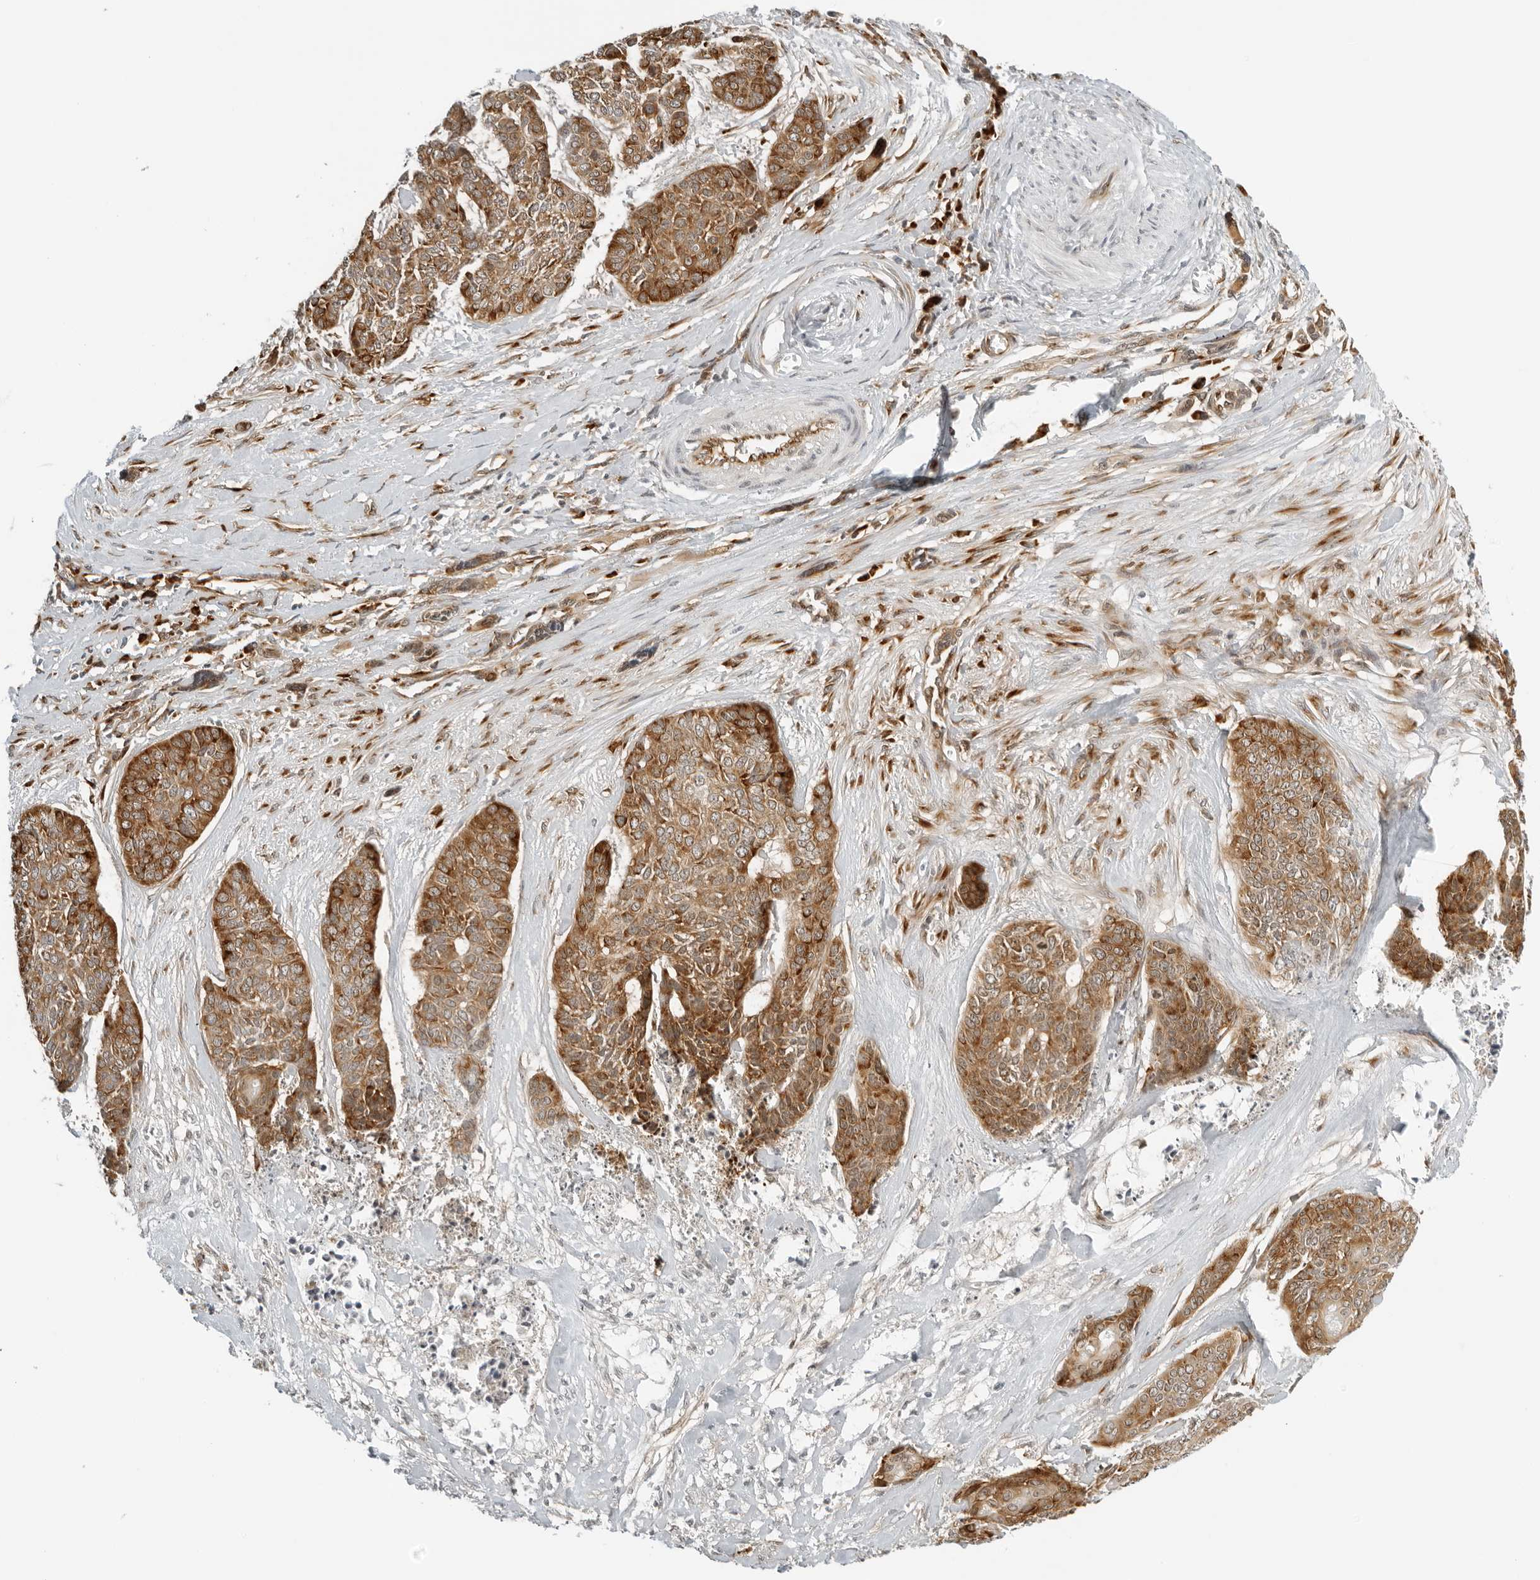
{"staining": {"intensity": "strong", "quantity": ">75%", "location": "cytoplasmic/membranous"}, "tissue": "skin cancer", "cell_type": "Tumor cells", "image_type": "cancer", "snomed": [{"axis": "morphology", "description": "Basal cell carcinoma"}, {"axis": "topography", "description": "Skin"}], "caption": "Basal cell carcinoma (skin) stained with a brown dye shows strong cytoplasmic/membranous positive expression in about >75% of tumor cells.", "gene": "EIF4G1", "patient": {"sex": "female", "age": 64}}